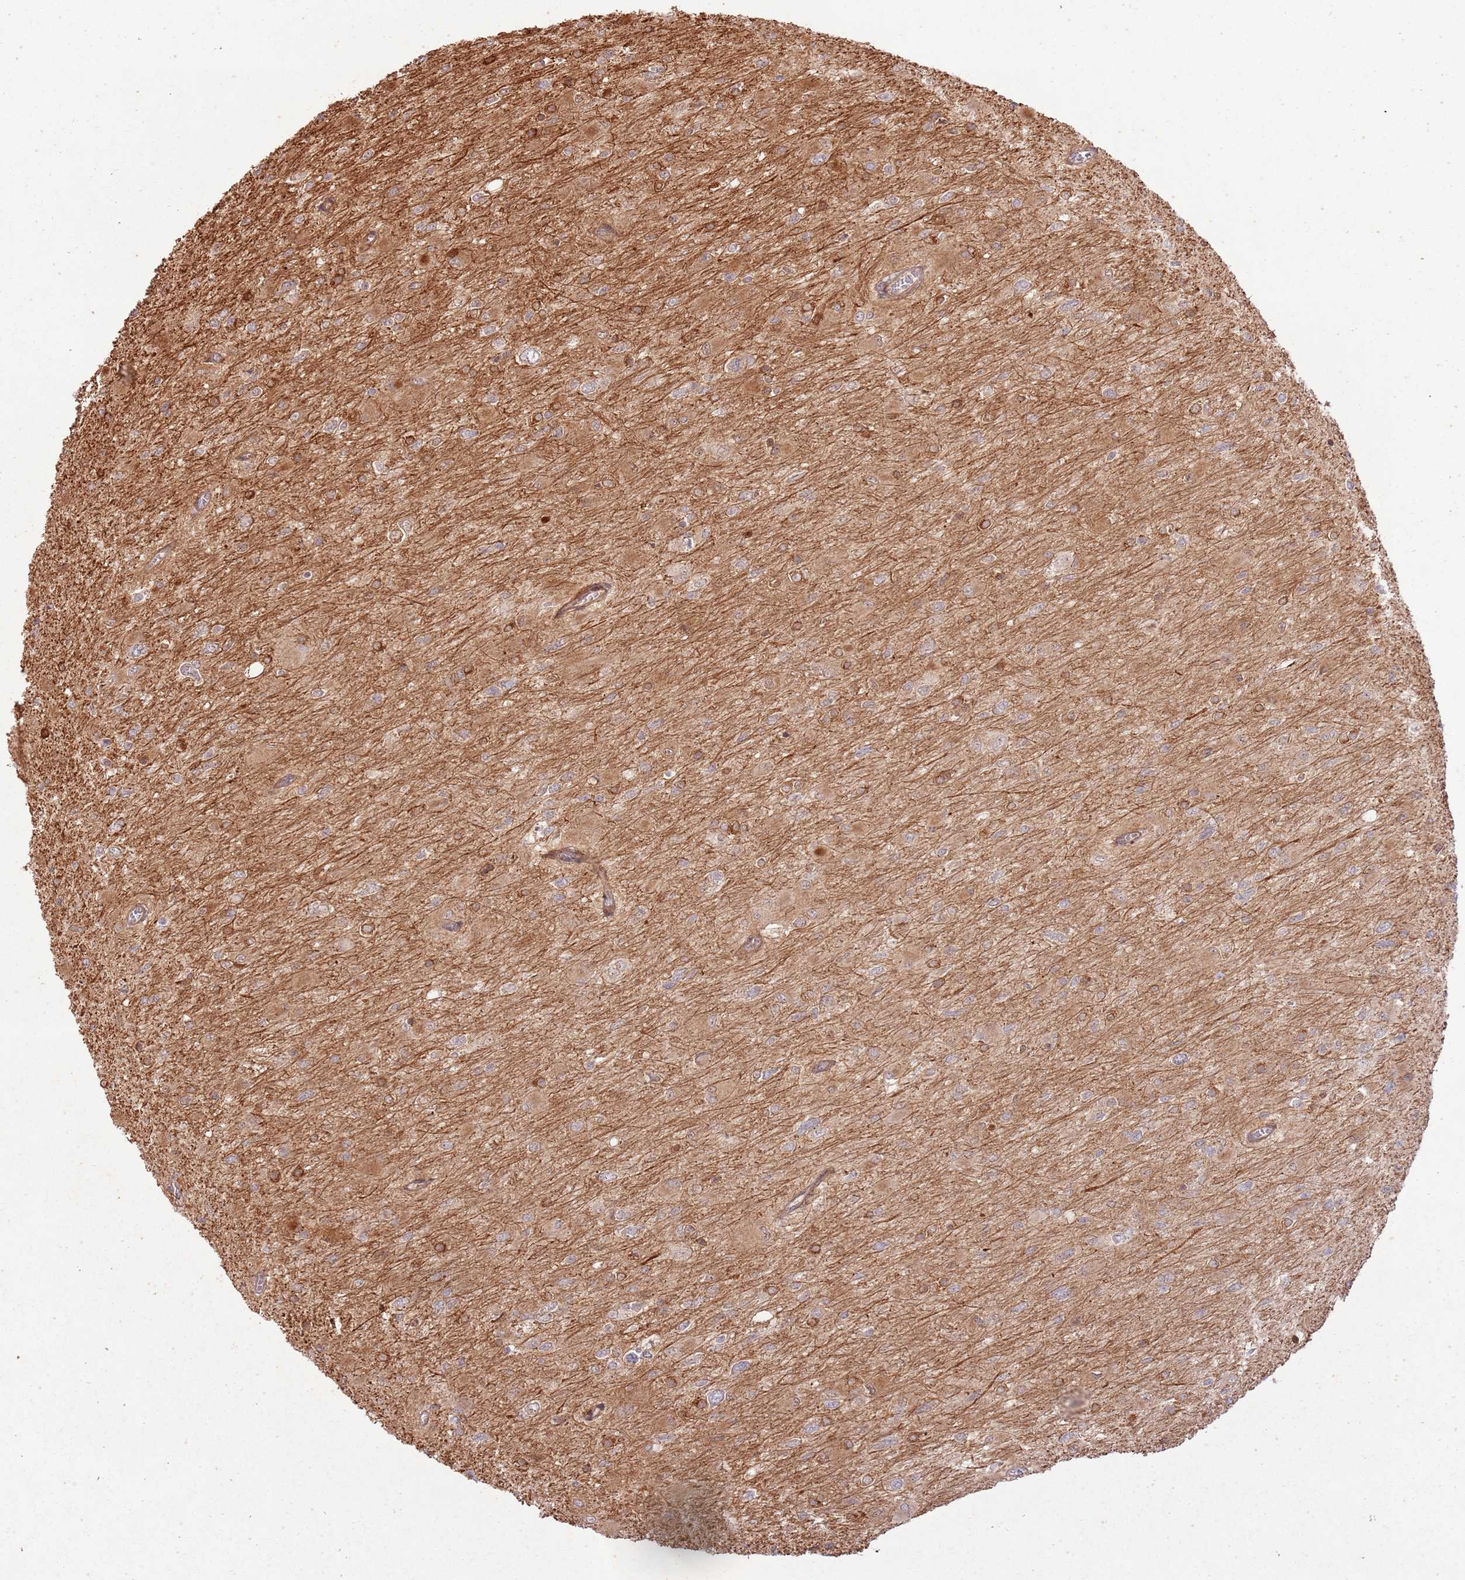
{"staining": {"intensity": "moderate", "quantity": ">75%", "location": "cytoplasmic/membranous,nuclear"}, "tissue": "glioma", "cell_type": "Tumor cells", "image_type": "cancer", "snomed": [{"axis": "morphology", "description": "Glioma, malignant, High grade"}, {"axis": "topography", "description": "Cerebral cortex"}], "caption": "Approximately >75% of tumor cells in glioma show moderate cytoplasmic/membranous and nuclear protein positivity as visualized by brown immunohistochemical staining.", "gene": "ZNF623", "patient": {"sex": "female", "age": 36}}